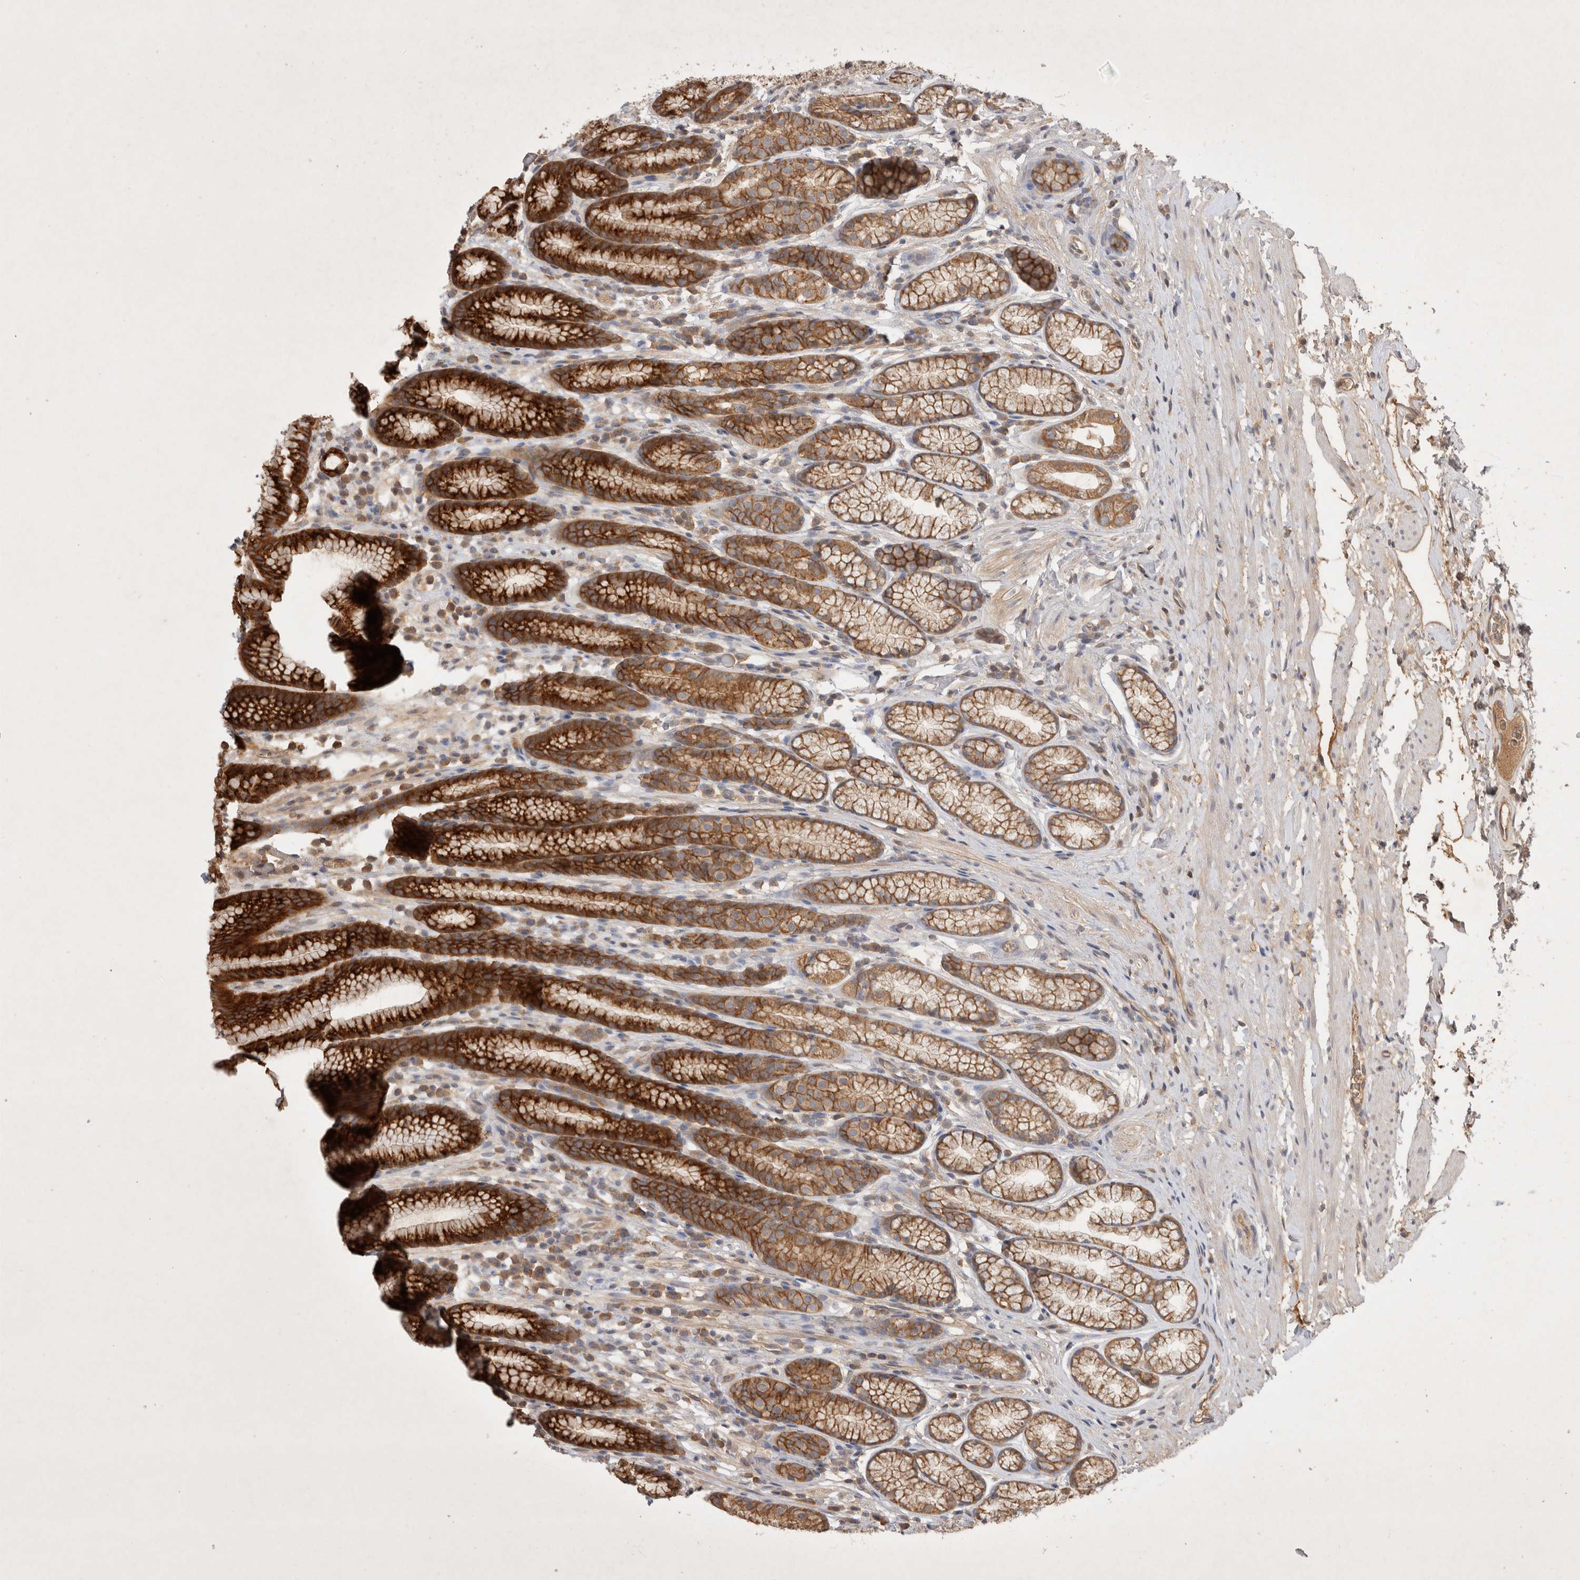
{"staining": {"intensity": "strong", "quantity": ">75%", "location": "cytoplasmic/membranous"}, "tissue": "stomach", "cell_type": "Glandular cells", "image_type": "normal", "snomed": [{"axis": "morphology", "description": "Normal tissue, NOS"}, {"axis": "topography", "description": "Stomach"}], "caption": "A brown stain shows strong cytoplasmic/membranous staining of a protein in glandular cells of unremarkable human stomach.", "gene": "YES1", "patient": {"sex": "male", "age": 42}}